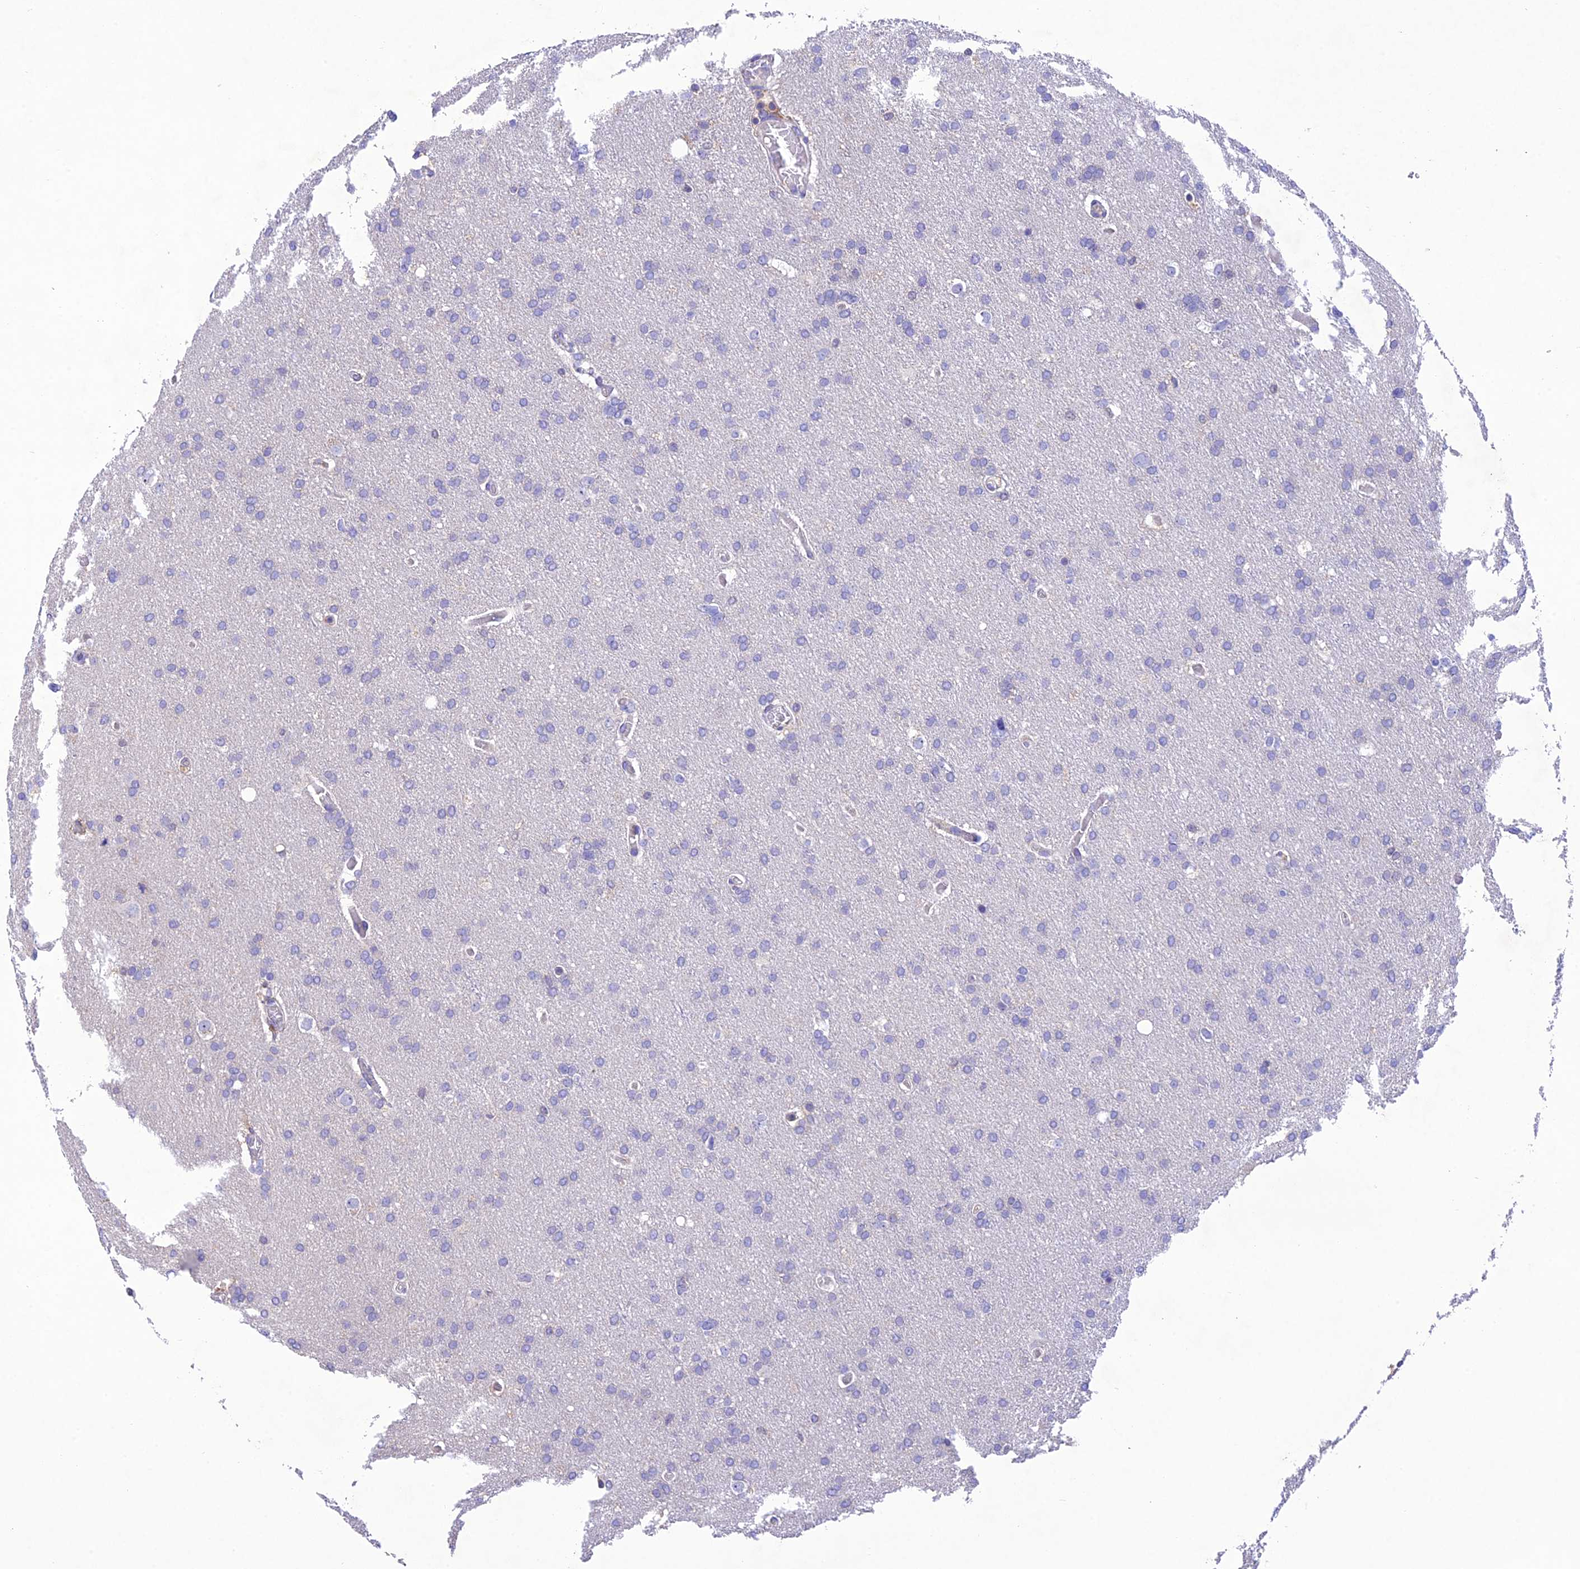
{"staining": {"intensity": "negative", "quantity": "none", "location": "none"}, "tissue": "glioma", "cell_type": "Tumor cells", "image_type": "cancer", "snomed": [{"axis": "morphology", "description": "Glioma, malignant, High grade"}, {"axis": "topography", "description": "Cerebral cortex"}], "caption": "An image of malignant glioma (high-grade) stained for a protein shows no brown staining in tumor cells. (Brightfield microscopy of DAB immunohistochemistry (IHC) at high magnification).", "gene": "SNX24", "patient": {"sex": "female", "age": 36}}